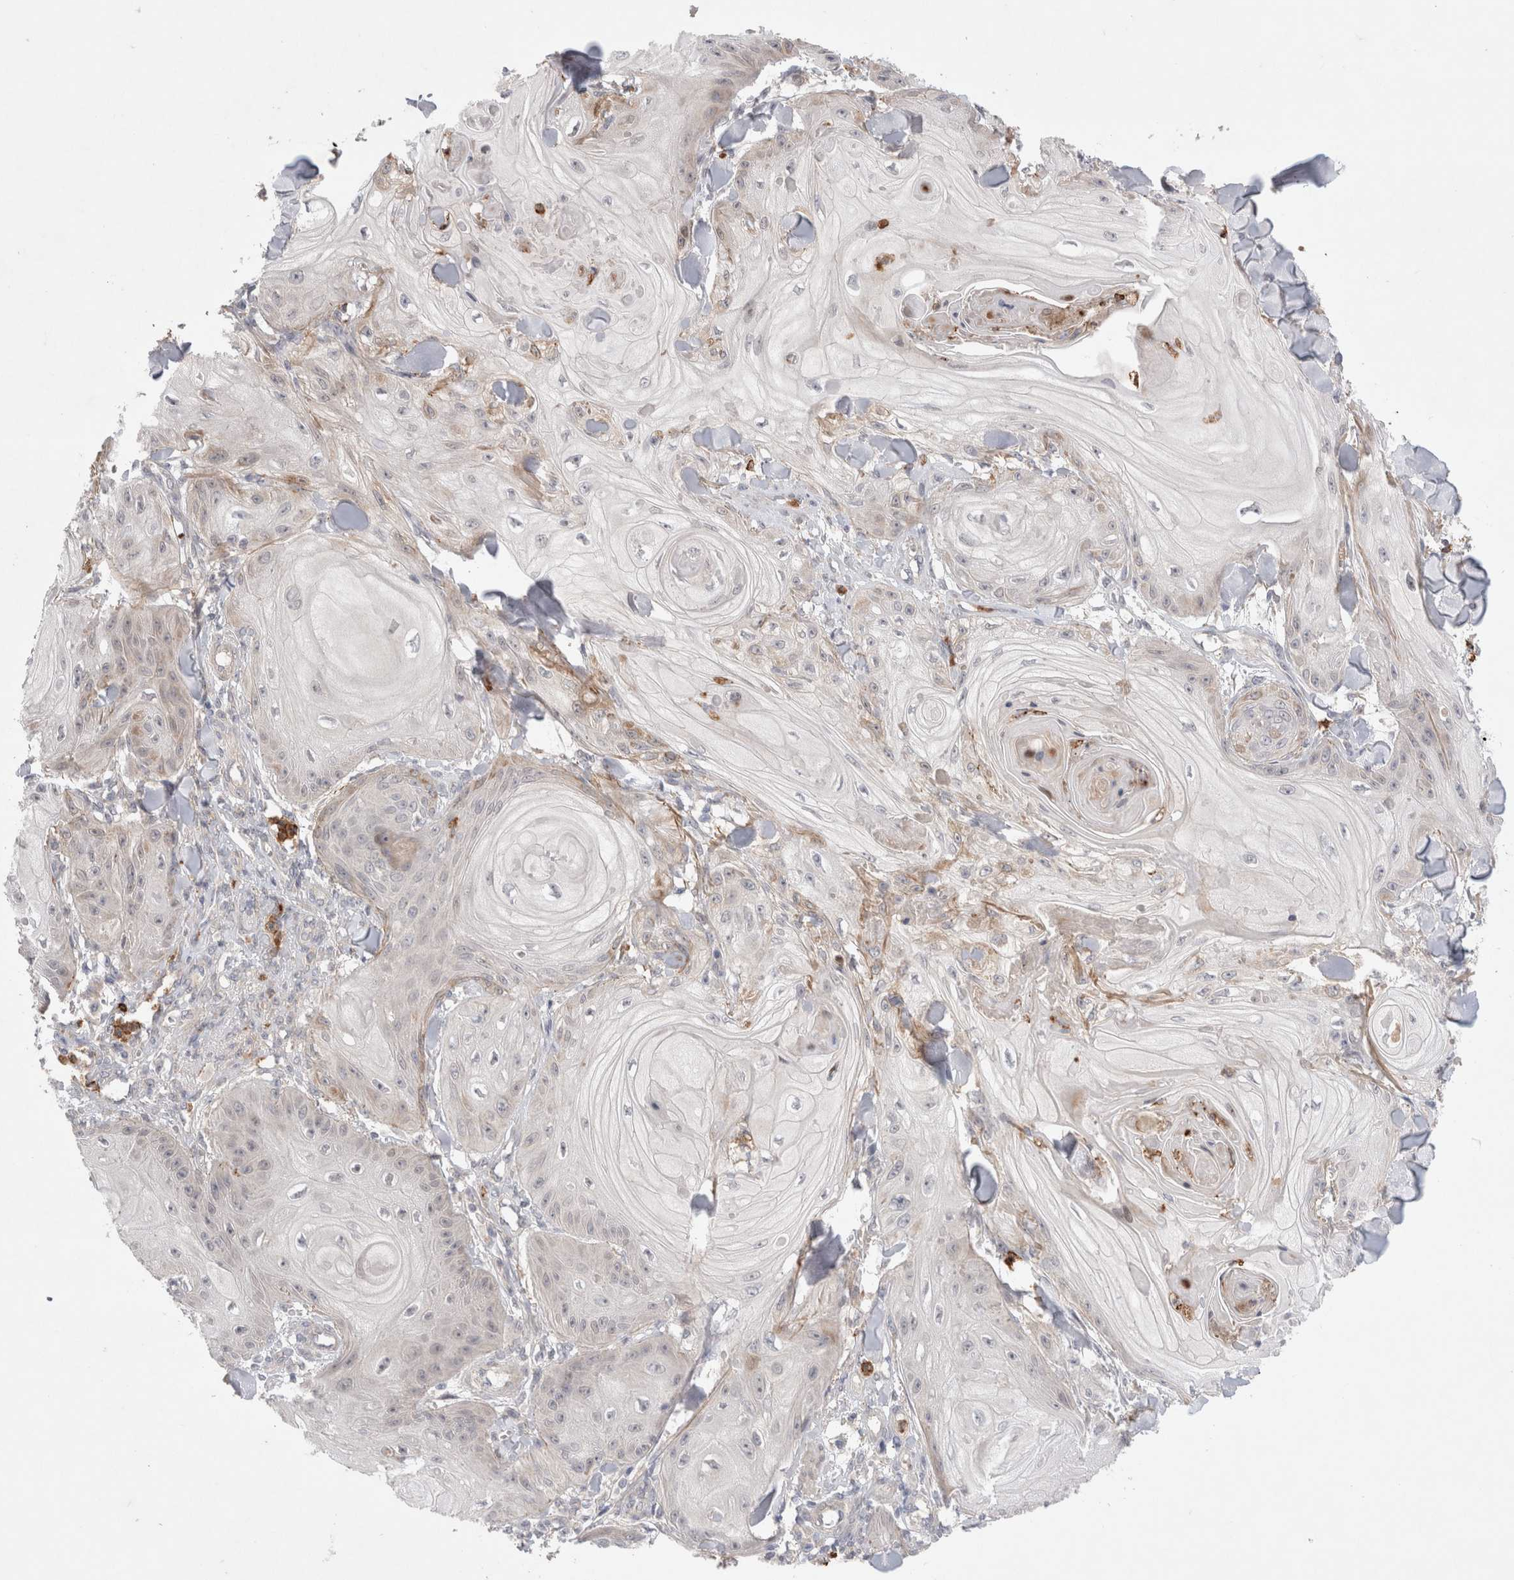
{"staining": {"intensity": "negative", "quantity": "none", "location": "none"}, "tissue": "skin cancer", "cell_type": "Tumor cells", "image_type": "cancer", "snomed": [{"axis": "morphology", "description": "Squamous cell carcinoma, NOS"}, {"axis": "topography", "description": "Skin"}], "caption": "An IHC image of squamous cell carcinoma (skin) is shown. There is no staining in tumor cells of squamous cell carcinoma (skin).", "gene": "GSDMB", "patient": {"sex": "male", "age": 74}}